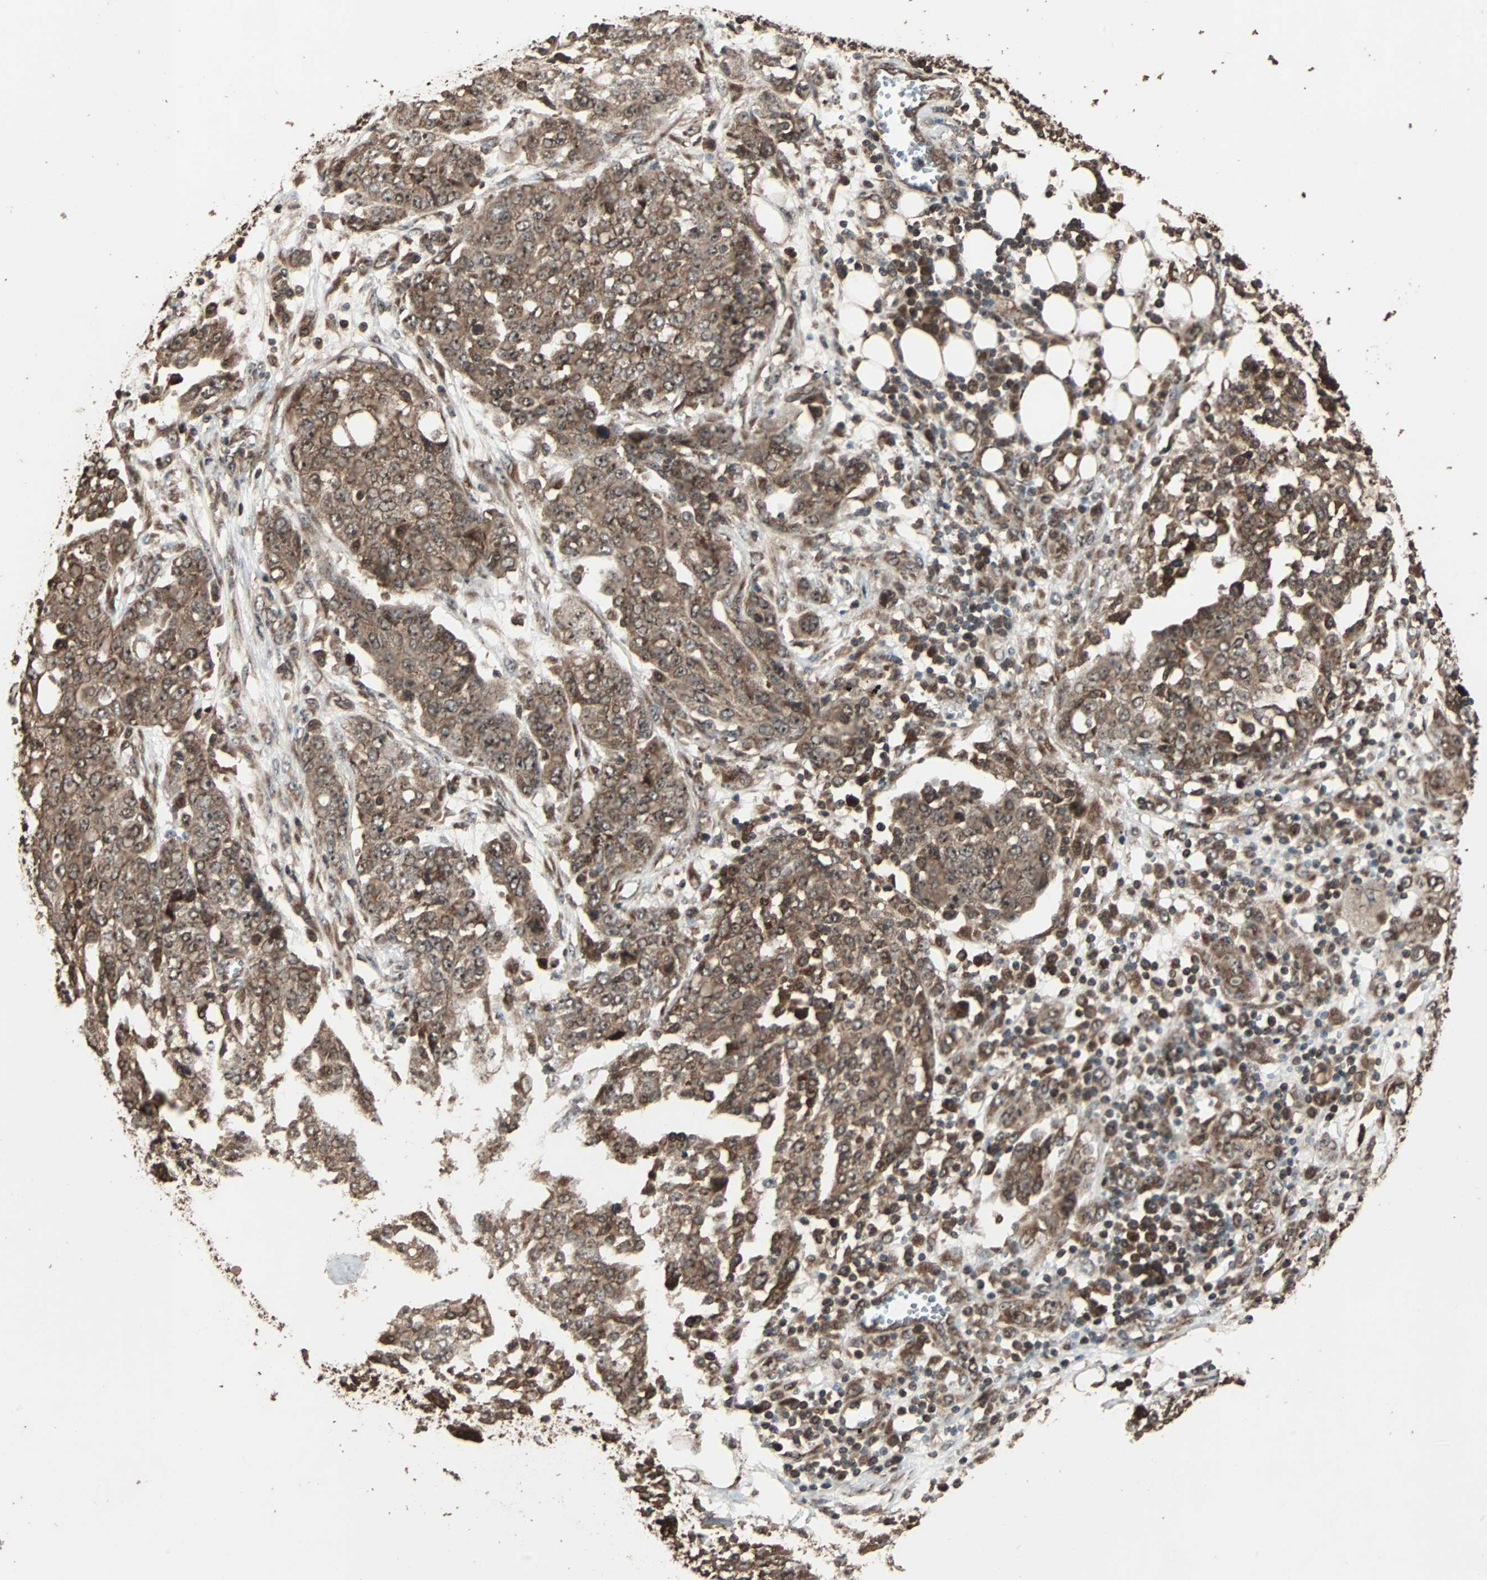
{"staining": {"intensity": "moderate", "quantity": ">75%", "location": "cytoplasmic/membranous"}, "tissue": "ovarian cancer", "cell_type": "Tumor cells", "image_type": "cancer", "snomed": [{"axis": "morphology", "description": "Cystadenocarcinoma, serous, NOS"}, {"axis": "topography", "description": "Soft tissue"}, {"axis": "topography", "description": "Ovary"}], "caption": "Ovarian cancer stained for a protein displays moderate cytoplasmic/membranous positivity in tumor cells. (IHC, brightfield microscopy, high magnification).", "gene": "LAMTOR5", "patient": {"sex": "female", "age": 57}}